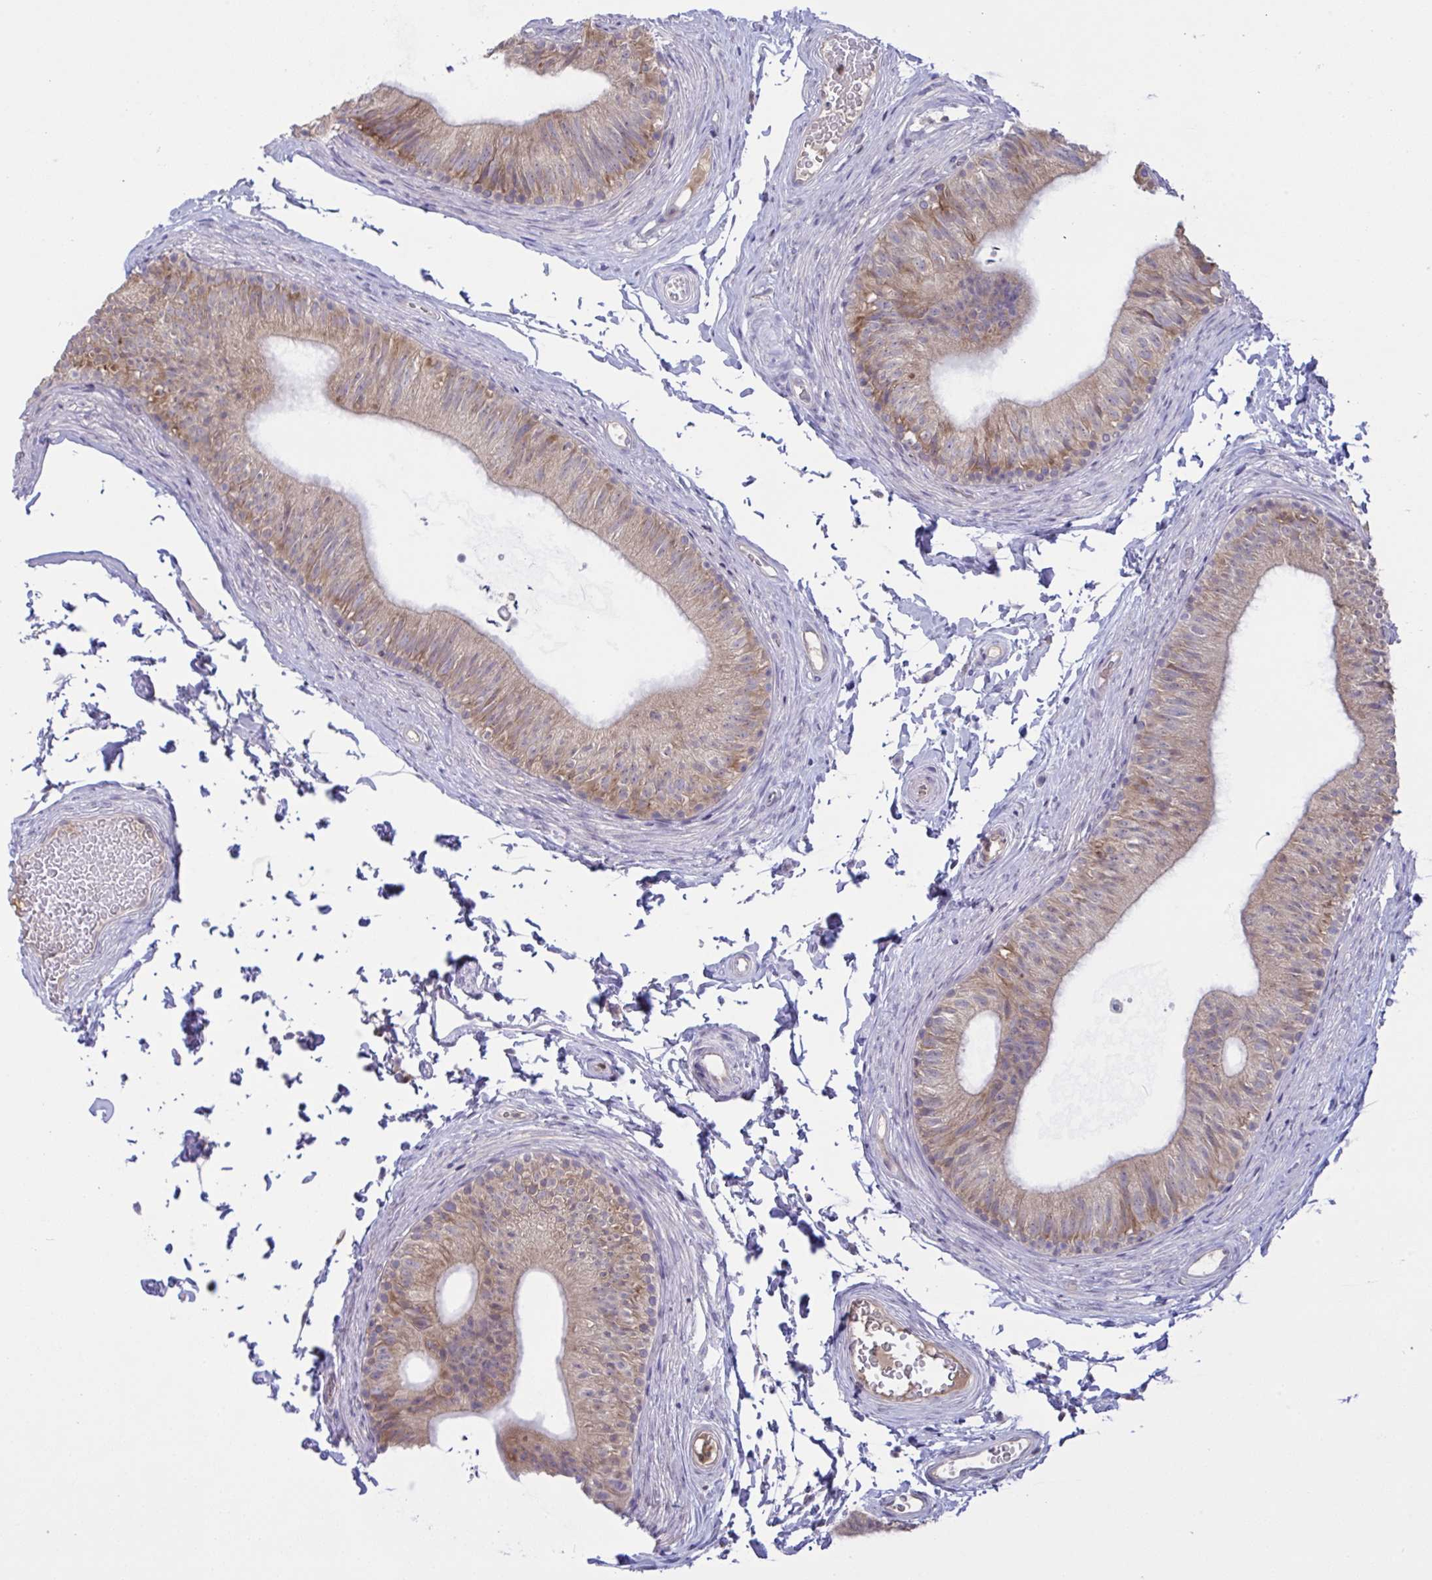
{"staining": {"intensity": "weak", "quantity": "25%-75%", "location": "cytoplasmic/membranous"}, "tissue": "epididymis", "cell_type": "Glandular cells", "image_type": "normal", "snomed": [{"axis": "morphology", "description": "Normal tissue, NOS"}, {"axis": "topography", "description": "Epididymis, spermatic cord, NOS"}, {"axis": "topography", "description": "Epididymis"}, {"axis": "topography", "description": "Peripheral nerve tissue"}], "caption": "Approximately 25%-75% of glandular cells in benign human epididymis demonstrate weak cytoplasmic/membranous protein expression as visualized by brown immunohistochemical staining.", "gene": "TMEM41A", "patient": {"sex": "male", "age": 29}}